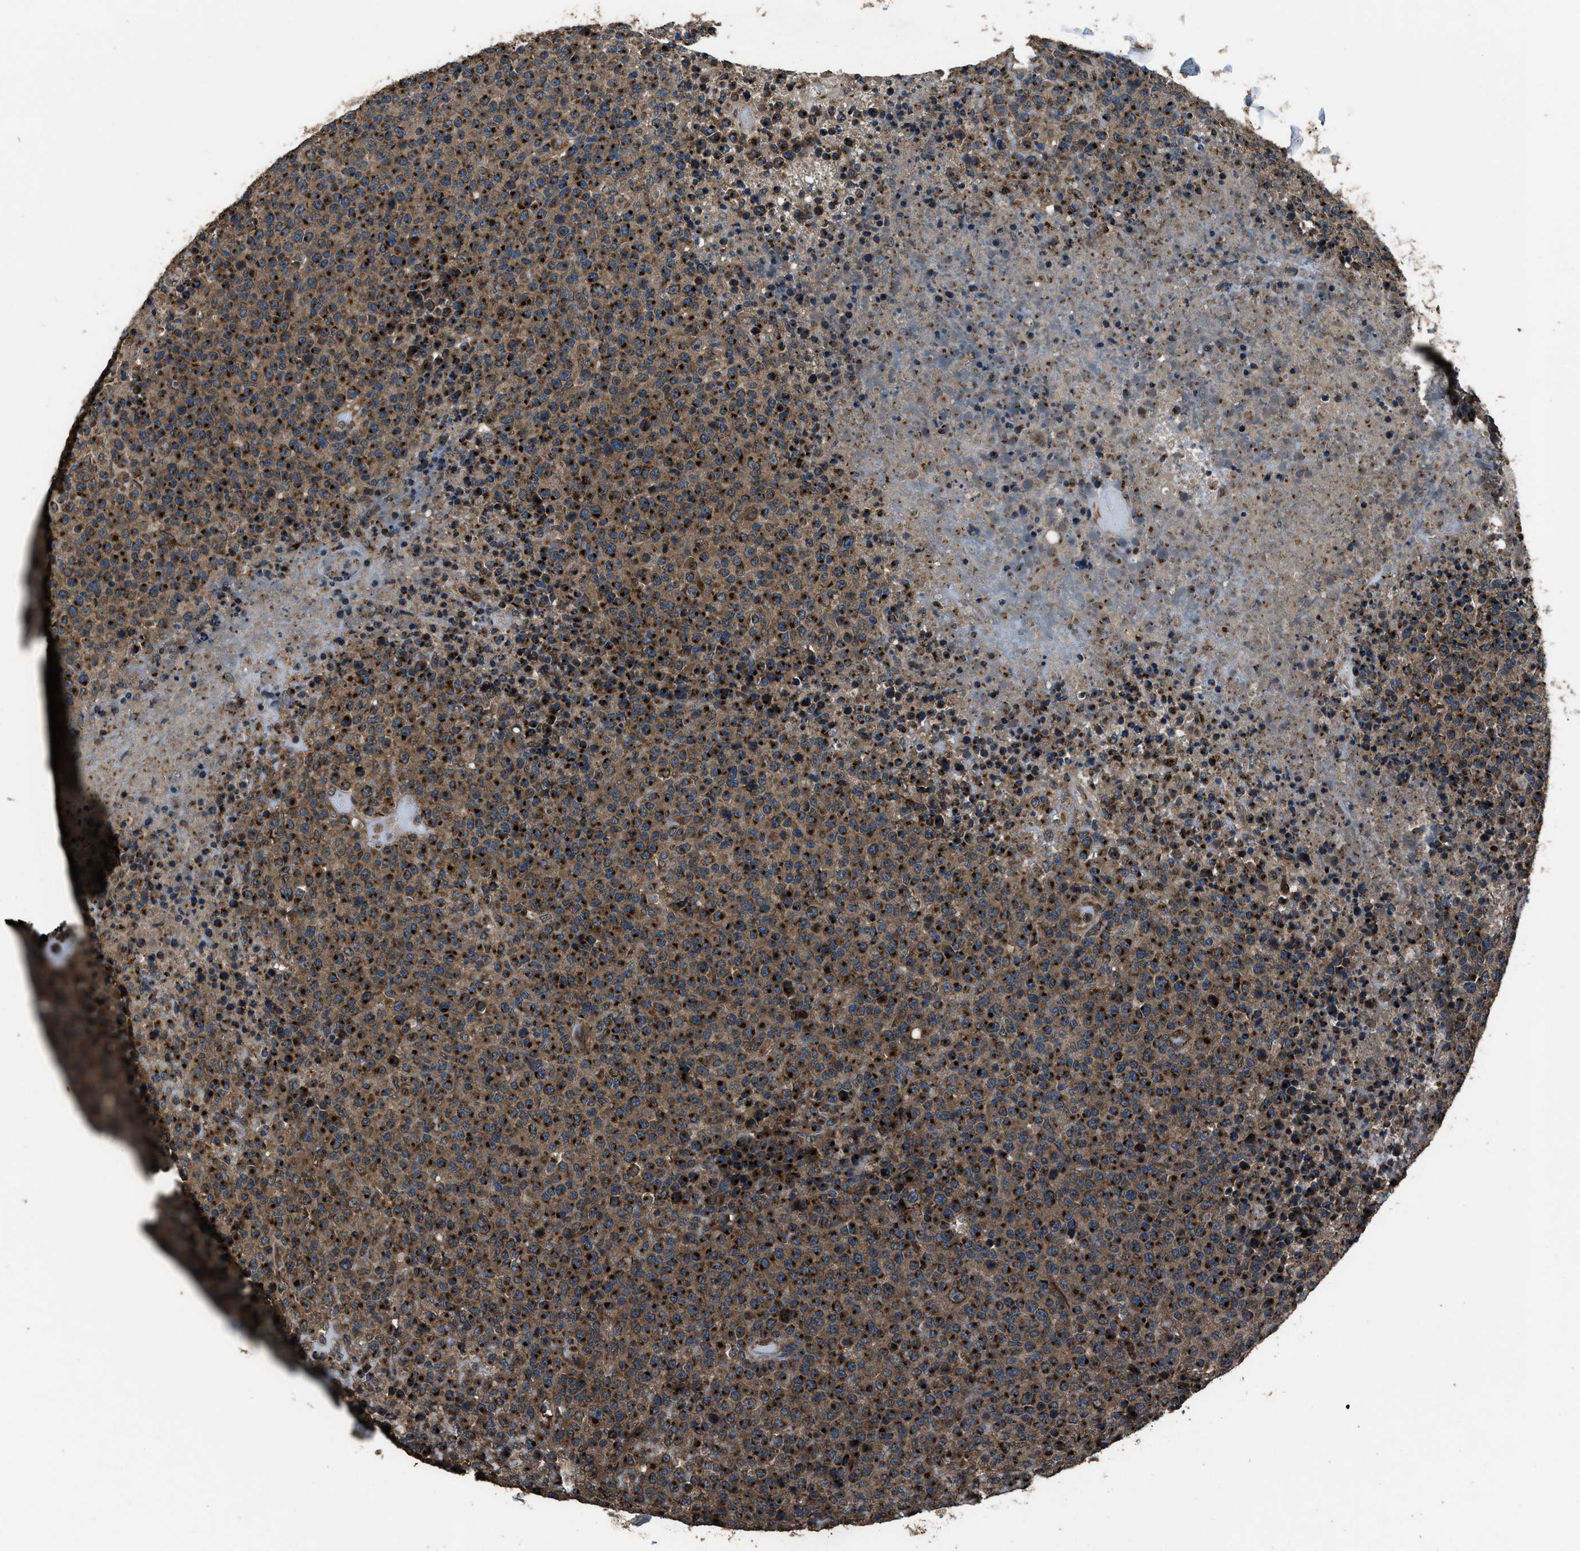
{"staining": {"intensity": "strong", "quantity": ">75%", "location": "cytoplasmic/membranous"}, "tissue": "lymphoma", "cell_type": "Tumor cells", "image_type": "cancer", "snomed": [{"axis": "morphology", "description": "Malignant lymphoma, non-Hodgkin's type, High grade"}, {"axis": "topography", "description": "Lymph node"}], "caption": "Human malignant lymphoma, non-Hodgkin's type (high-grade) stained for a protein (brown) displays strong cytoplasmic/membranous positive positivity in about >75% of tumor cells.", "gene": "SLC38A10", "patient": {"sex": "male", "age": 13}}